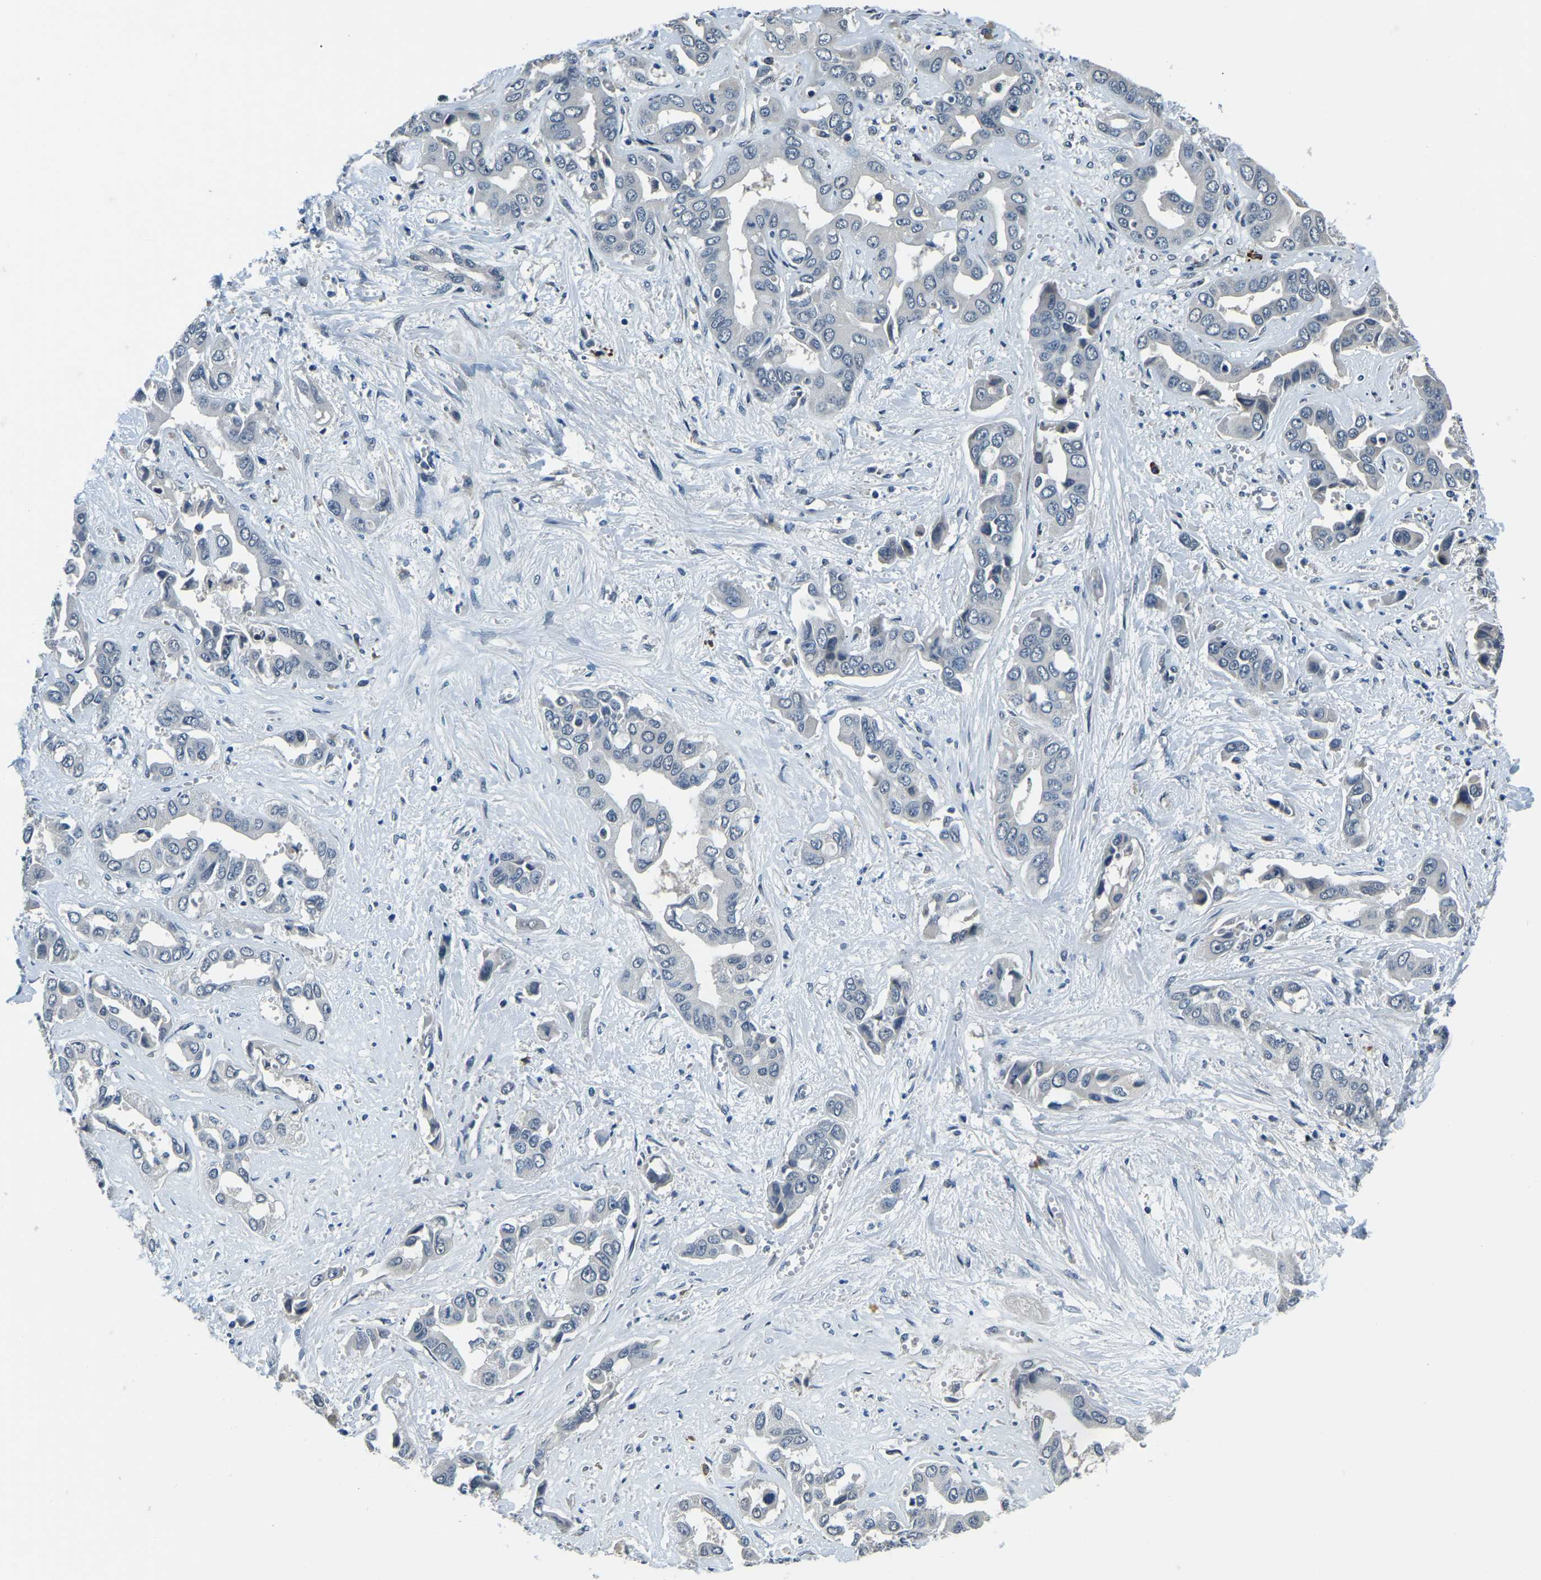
{"staining": {"intensity": "negative", "quantity": "none", "location": "none"}, "tissue": "liver cancer", "cell_type": "Tumor cells", "image_type": "cancer", "snomed": [{"axis": "morphology", "description": "Cholangiocarcinoma"}, {"axis": "topography", "description": "Liver"}], "caption": "Tumor cells are negative for protein expression in human cholangiocarcinoma (liver). The staining is performed using DAB brown chromogen with nuclei counter-stained in using hematoxylin.", "gene": "ING2", "patient": {"sex": "female", "age": 52}}